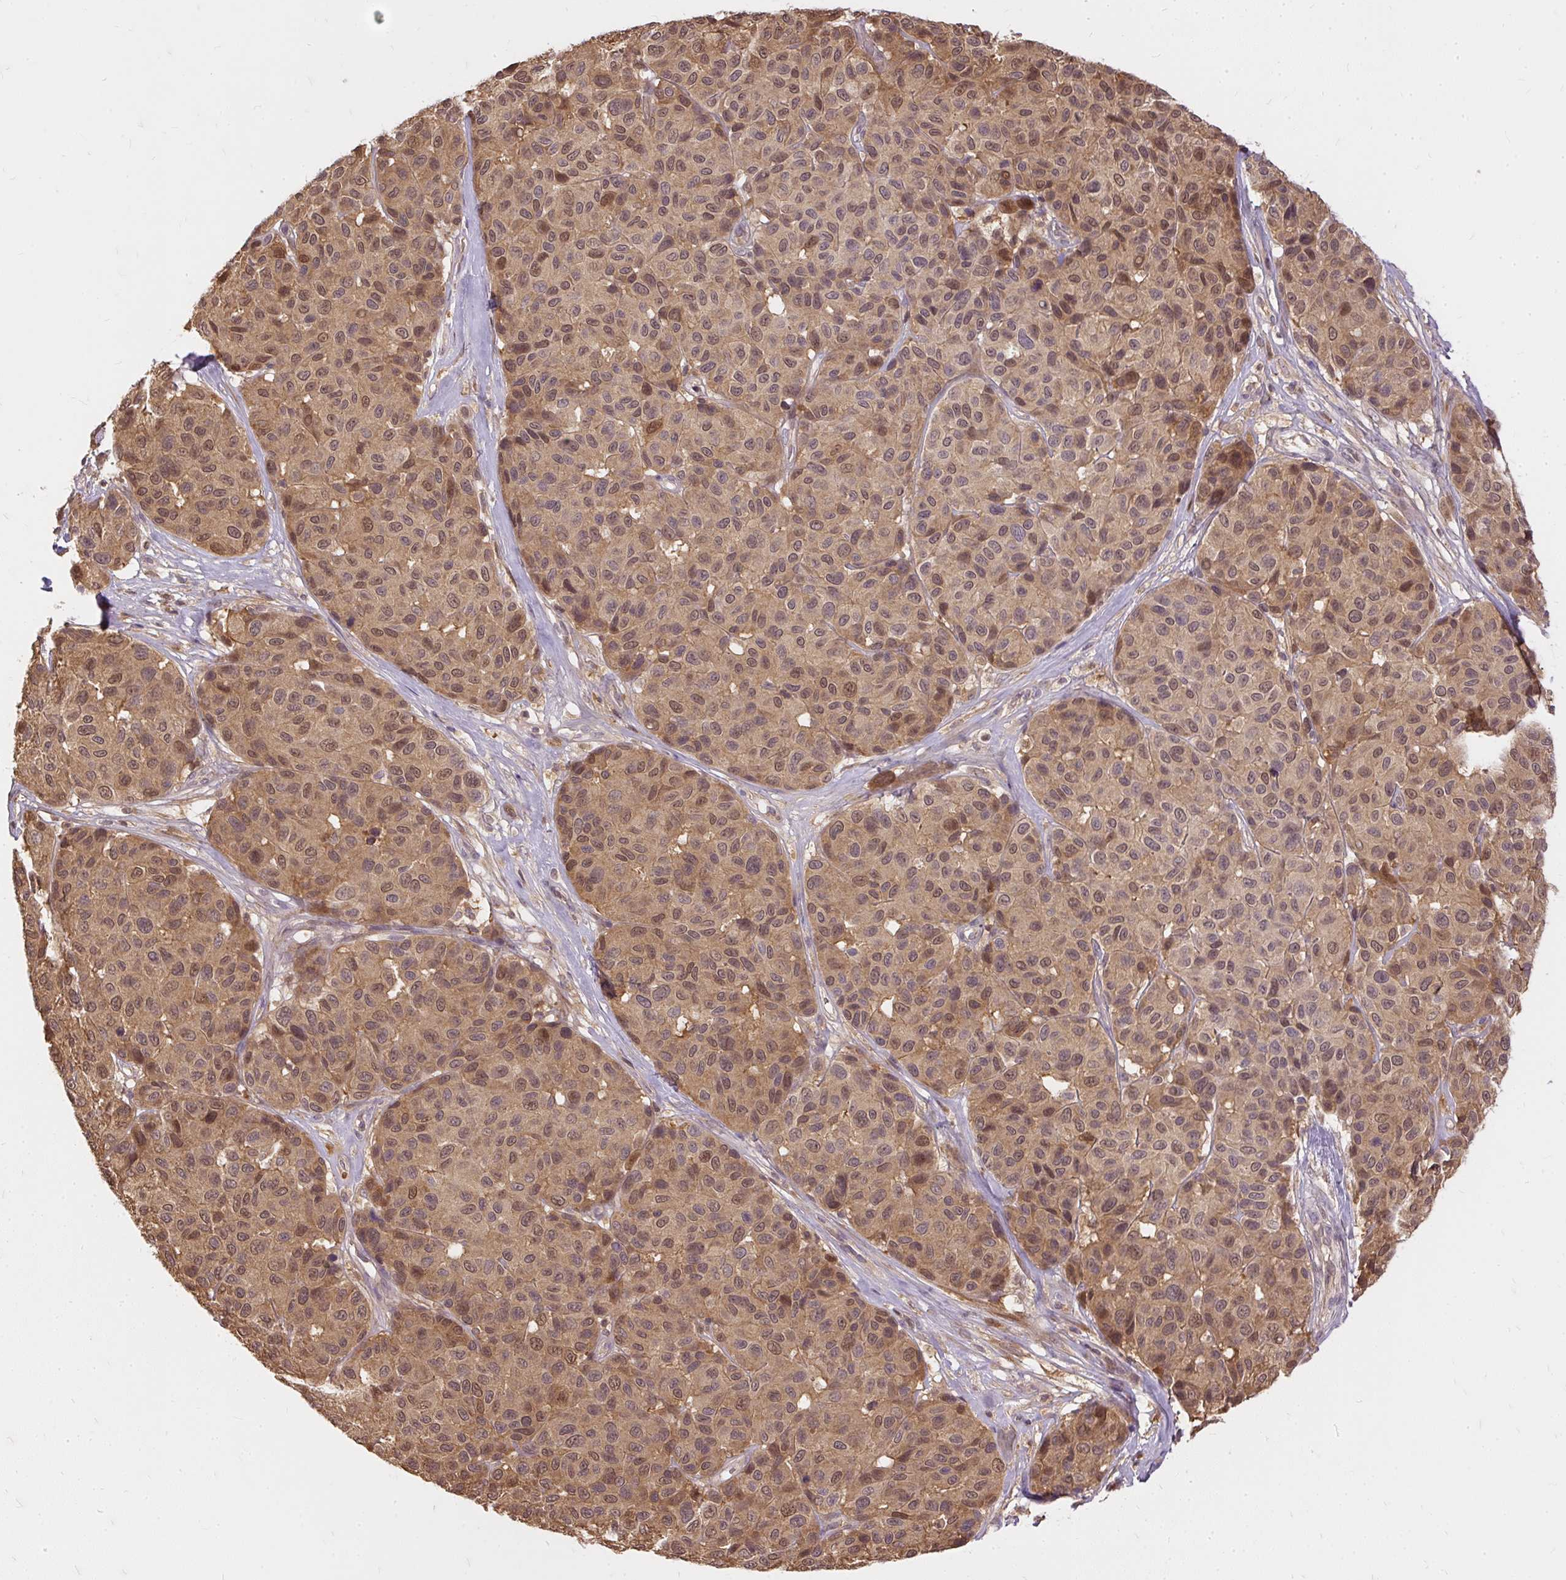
{"staining": {"intensity": "moderate", "quantity": ">75%", "location": "cytoplasmic/membranous,nuclear"}, "tissue": "melanoma", "cell_type": "Tumor cells", "image_type": "cancer", "snomed": [{"axis": "morphology", "description": "Malignant melanoma, NOS"}, {"axis": "topography", "description": "Skin"}], "caption": "Immunohistochemical staining of malignant melanoma demonstrates medium levels of moderate cytoplasmic/membranous and nuclear protein staining in approximately >75% of tumor cells.", "gene": "AP5S1", "patient": {"sex": "female", "age": 66}}